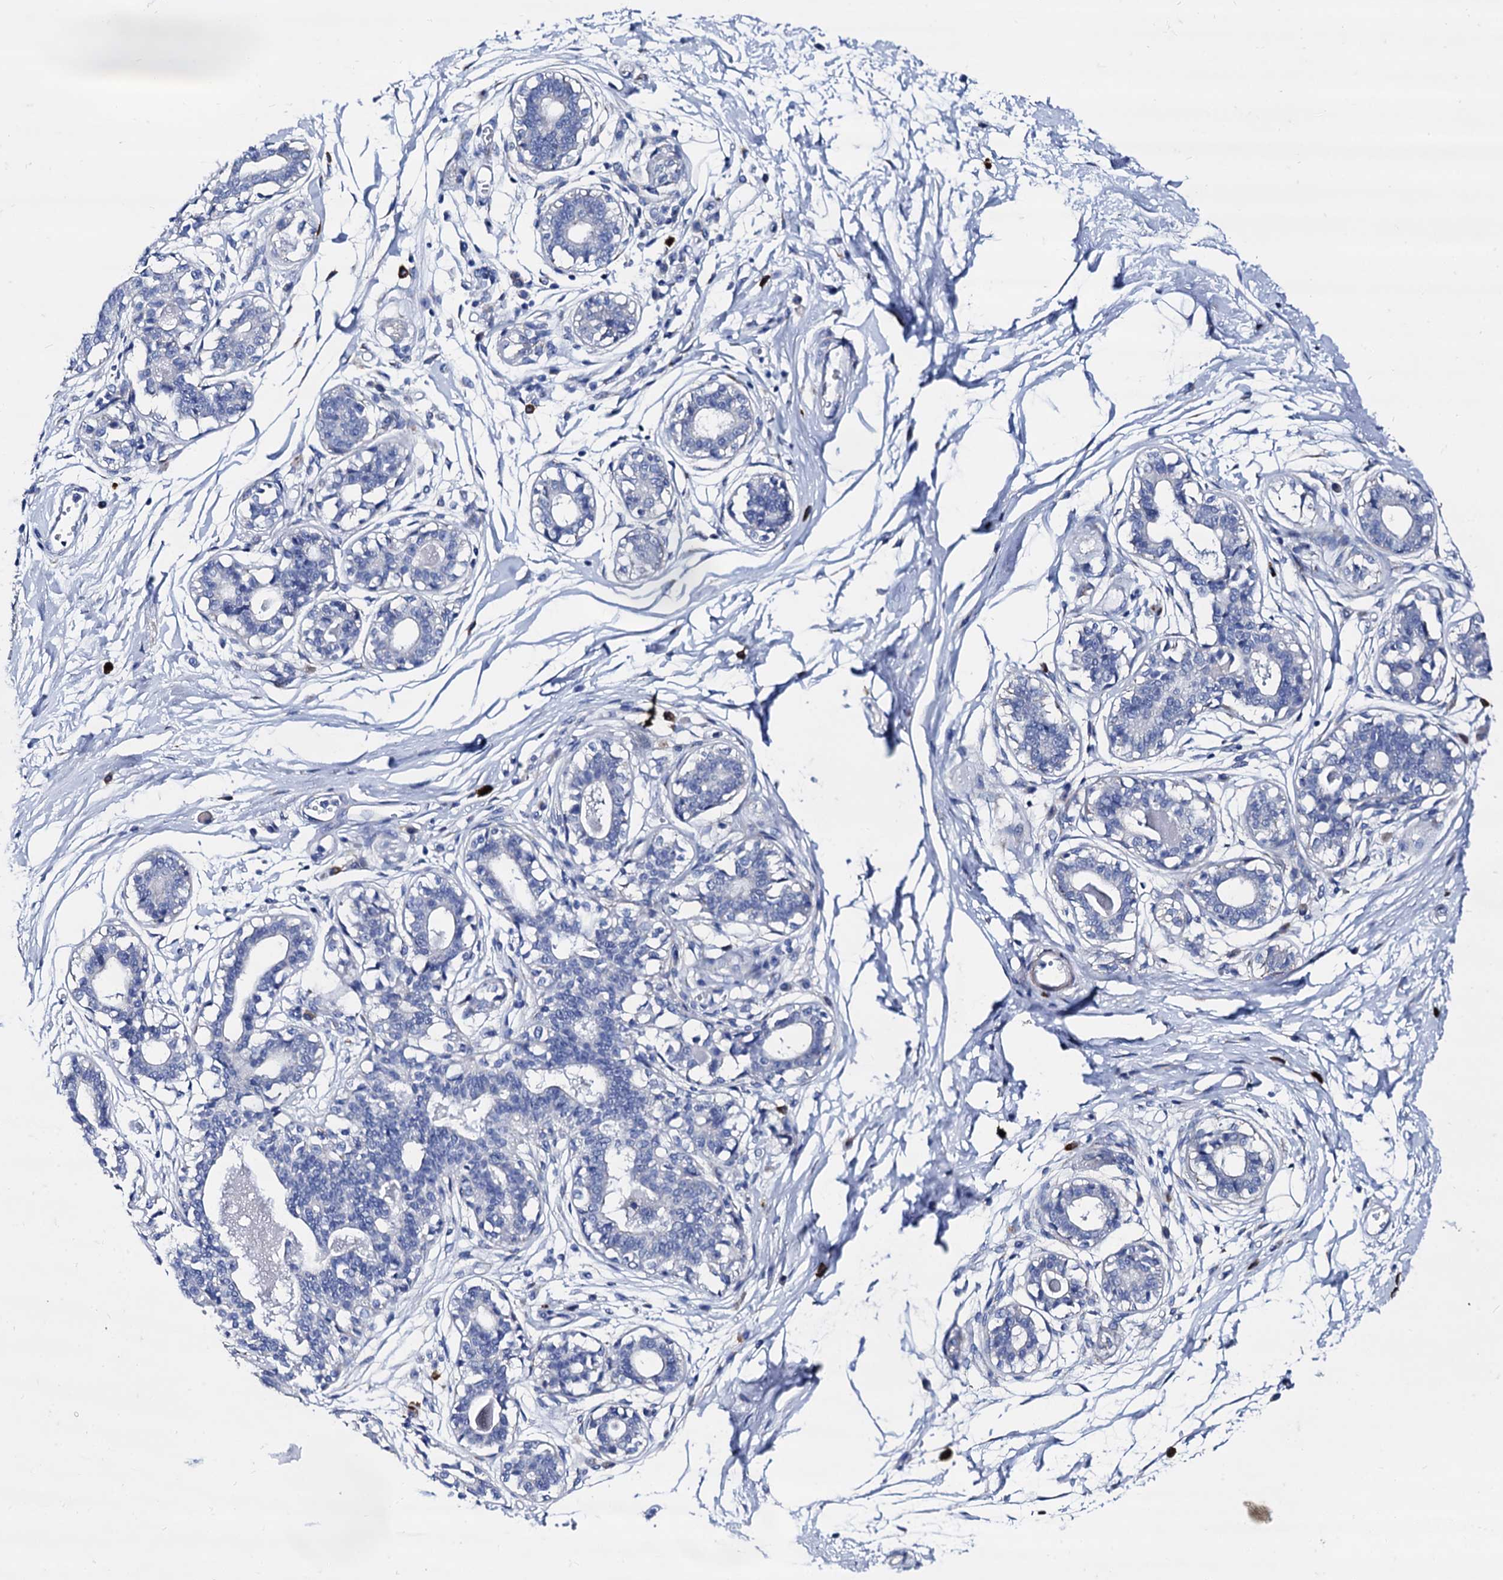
{"staining": {"intensity": "negative", "quantity": "none", "location": "none"}, "tissue": "breast", "cell_type": "Adipocytes", "image_type": "normal", "snomed": [{"axis": "morphology", "description": "Normal tissue, NOS"}, {"axis": "topography", "description": "Breast"}], "caption": "IHC histopathology image of normal breast stained for a protein (brown), which exhibits no positivity in adipocytes.", "gene": "FOXR2", "patient": {"sex": "female", "age": 45}}